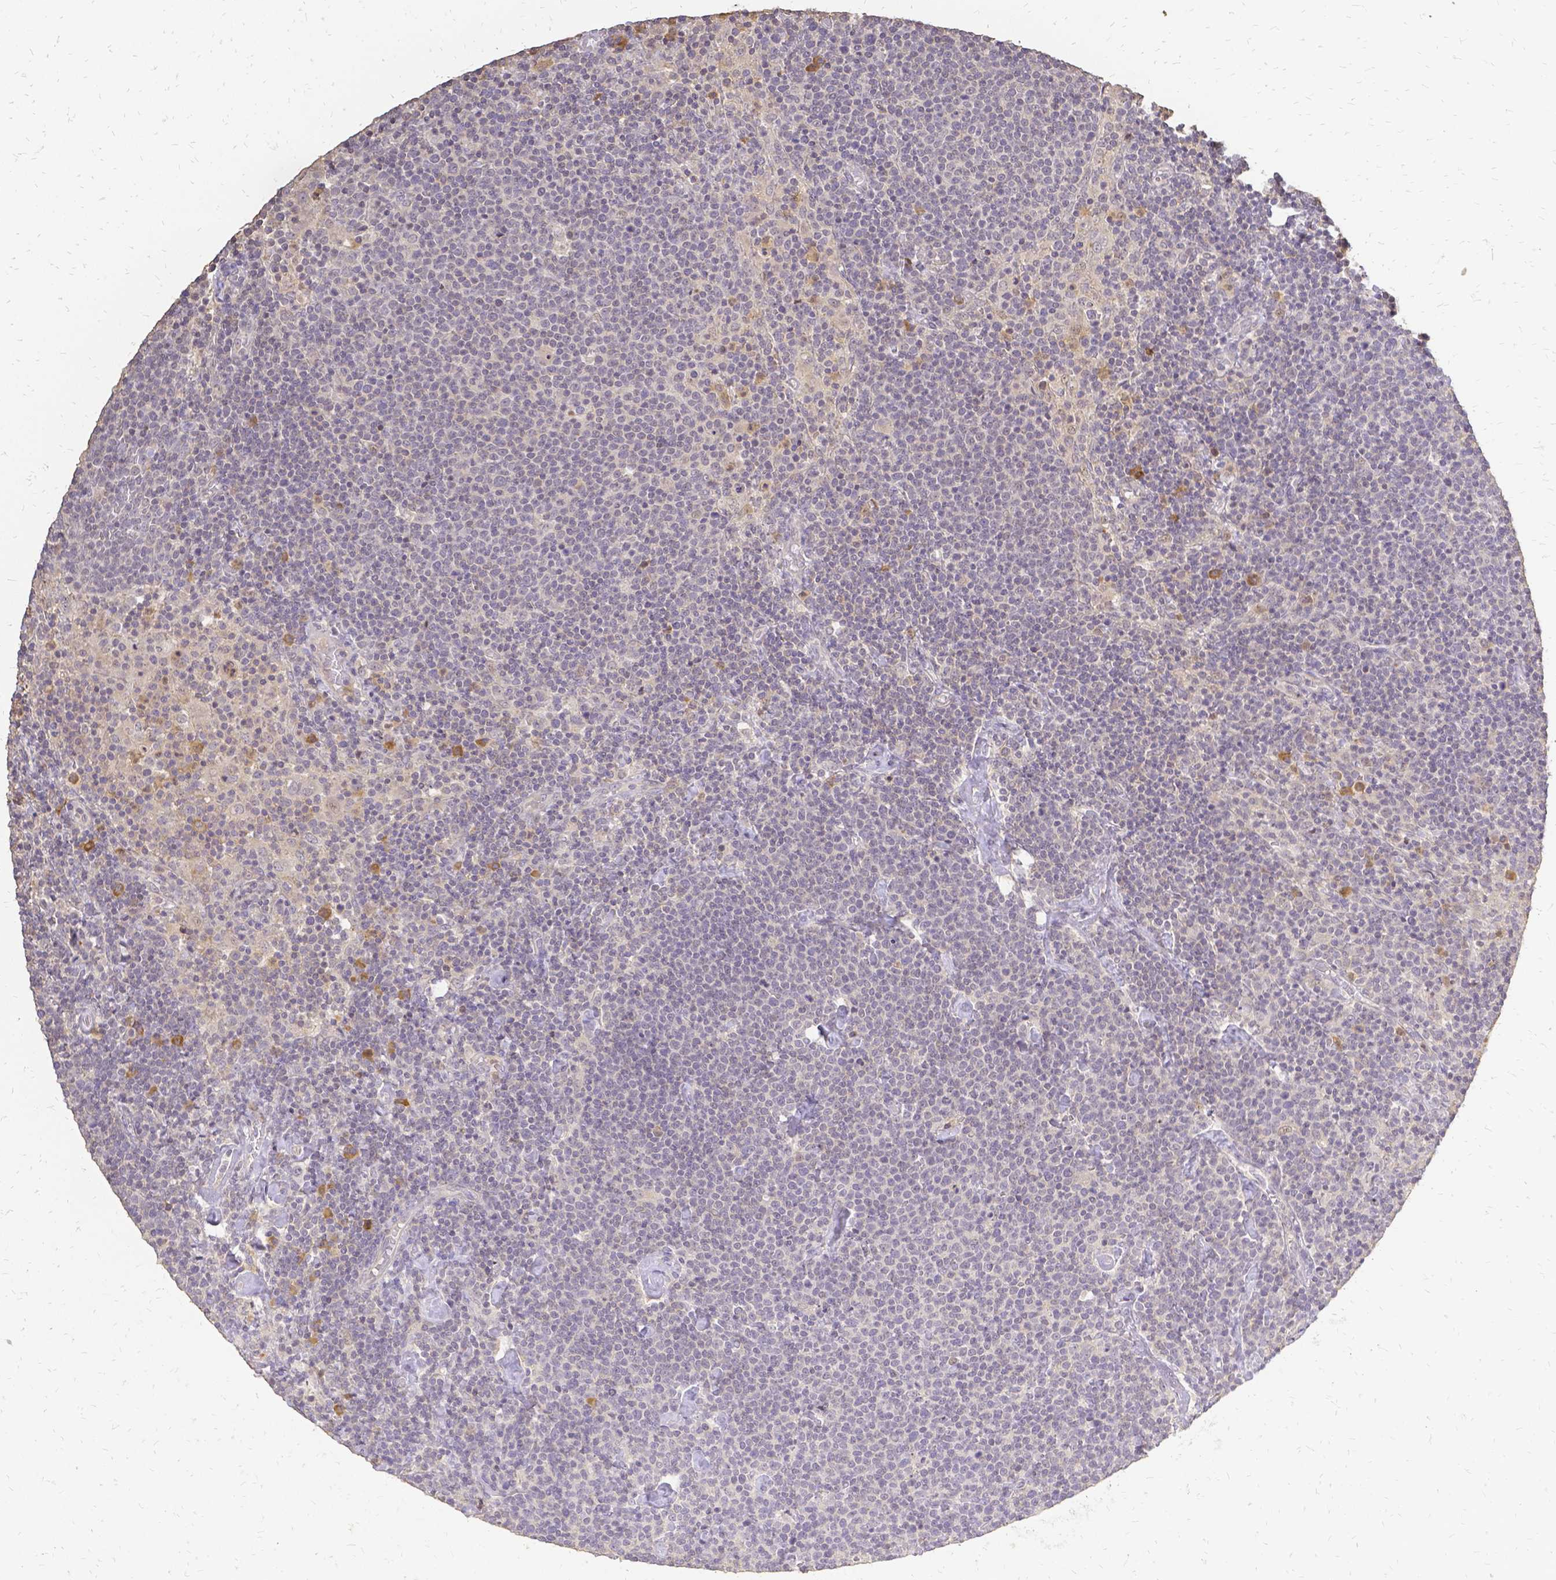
{"staining": {"intensity": "negative", "quantity": "none", "location": "none"}, "tissue": "lymphoma", "cell_type": "Tumor cells", "image_type": "cancer", "snomed": [{"axis": "morphology", "description": "Malignant lymphoma, non-Hodgkin's type, High grade"}, {"axis": "topography", "description": "Lymph node"}], "caption": "Lymphoma was stained to show a protein in brown. There is no significant staining in tumor cells. The staining was performed using DAB (3,3'-diaminobenzidine) to visualize the protein expression in brown, while the nuclei were stained in blue with hematoxylin (Magnification: 20x).", "gene": "CIB1", "patient": {"sex": "male", "age": 61}}